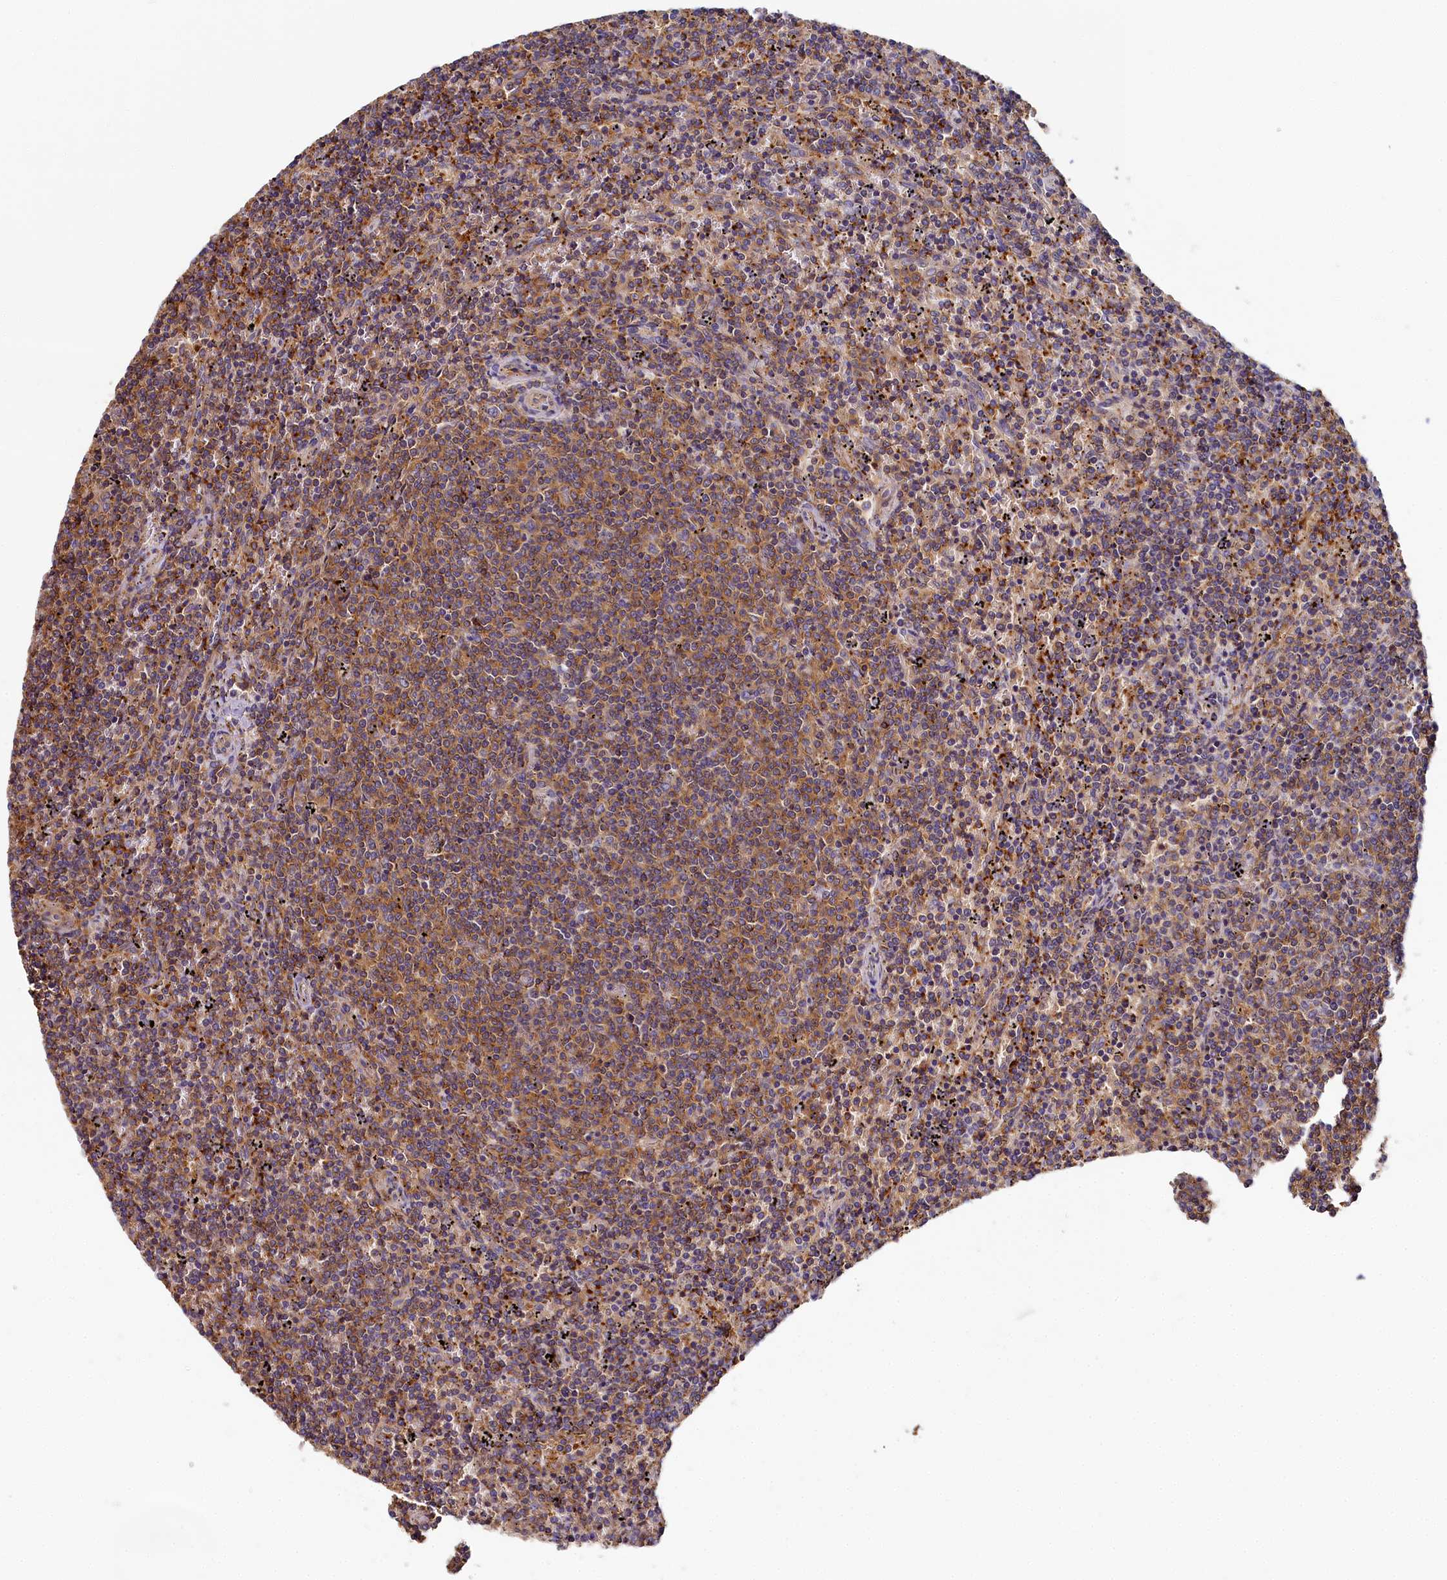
{"staining": {"intensity": "weak", "quantity": "25%-75%", "location": "cytoplasmic/membranous"}, "tissue": "lymphoma", "cell_type": "Tumor cells", "image_type": "cancer", "snomed": [{"axis": "morphology", "description": "Malignant lymphoma, non-Hodgkin's type, Low grade"}, {"axis": "topography", "description": "Spleen"}], "caption": "Brown immunohistochemical staining in human lymphoma demonstrates weak cytoplasmic/membranous positivity in approximately 25%-75% of tumor cells.", "gene": "PPIP5K1", "patient": {"sex": "female", "age": 50}}